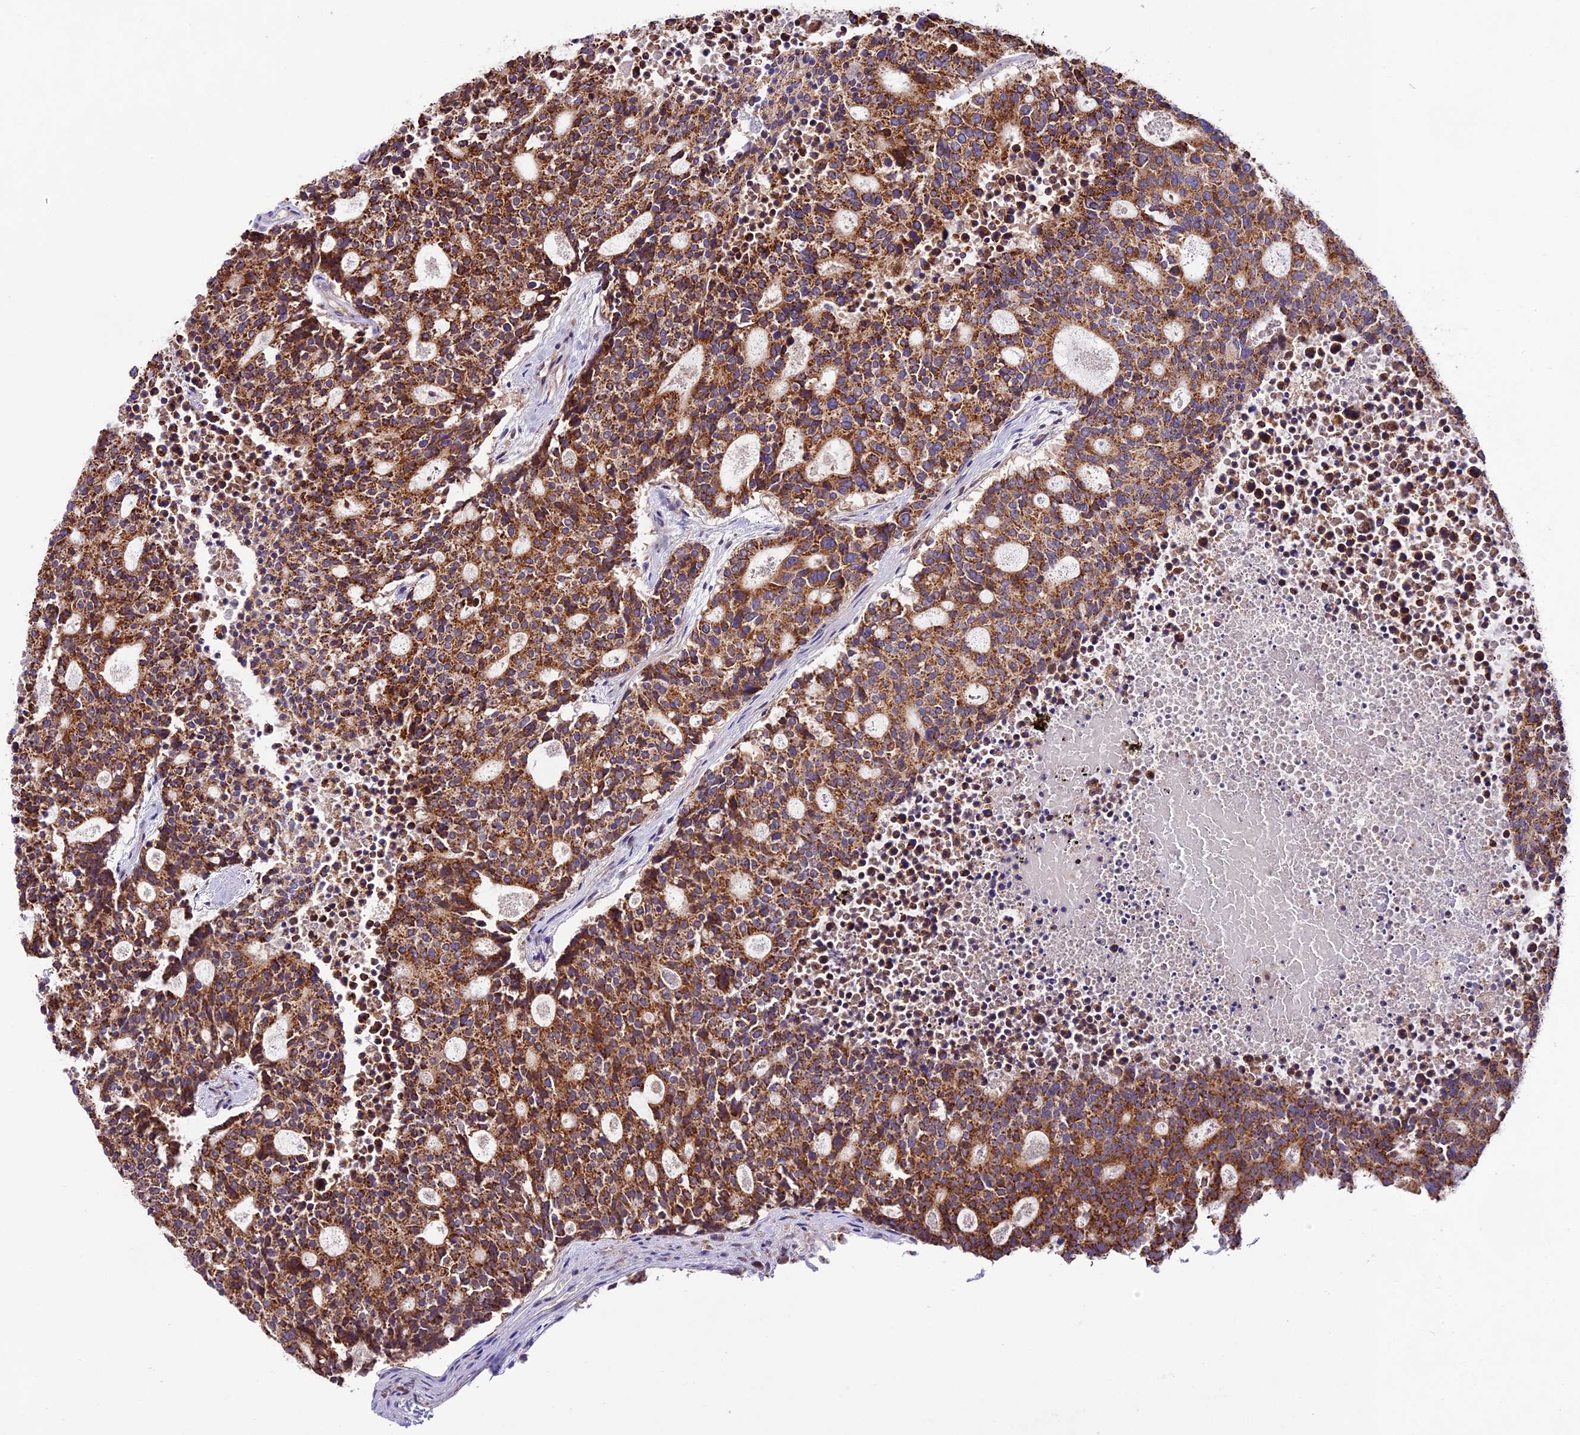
{"staining": {"intensity": "strong", "quantity": ">75%", "location": "cytoplasmic/membranous"}, "tissue": "carcinoid", "cell_type": "Tumor cells", "image_type": "cancer", "snomed": [{"axis": "morphology", "description": "Carcinoid, malignant, NOS"}, {"axis": "topography", "description": "Pancreas"}], "caption": "DAB (3,3'-diaminobenzidine) immunohistochemical staining of carcinoid shows strong cytoplasmic/membranous protein positivity in approximately >75% of tumor cells.", "gene": "COG8", "patient": {"sex": "female", "age": 54}}